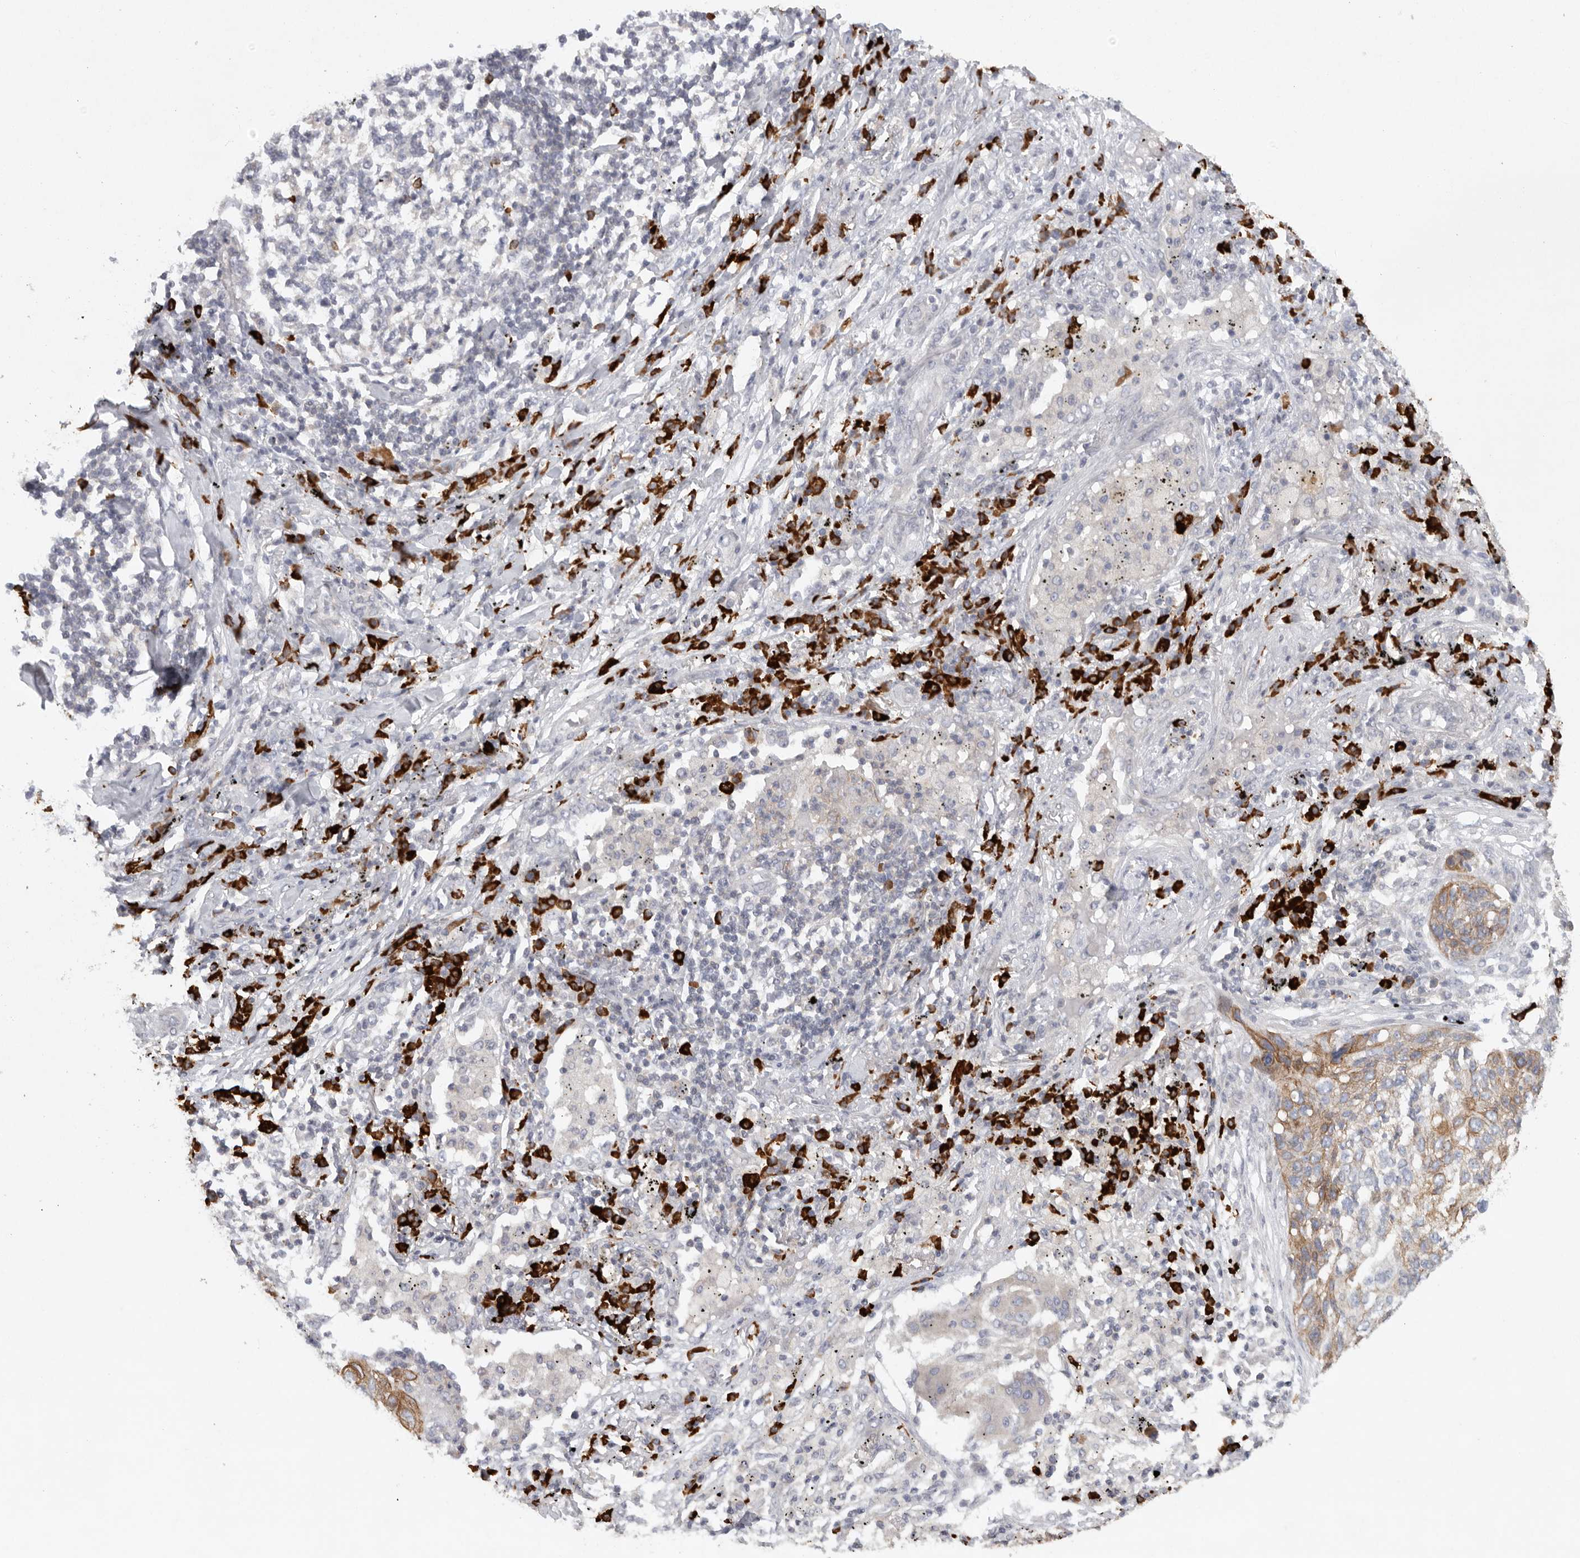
{"staining": {"intensity": "moderate", "quantity": ">75%", "location": "cytoplasmic/membranous"}, "tissue": "lung cancer", "cell_type": "Tumor cells", "image_type": "cancer", "snomed": [{"axis": "morphology", "description": "Squamous cell carcinoma, NOS"}, {"axis": "topography", "description": "Lung"}], "caption": "High-power microscopy captured an immunohistochemistry (IHC) histopathology image of lung cancer, revealing moderate cytoplasmic/membranous positivity in approximately >75% of tumor cells.", "gene": "TMEM69", "patient": {"sex": "female", "age": 63}}